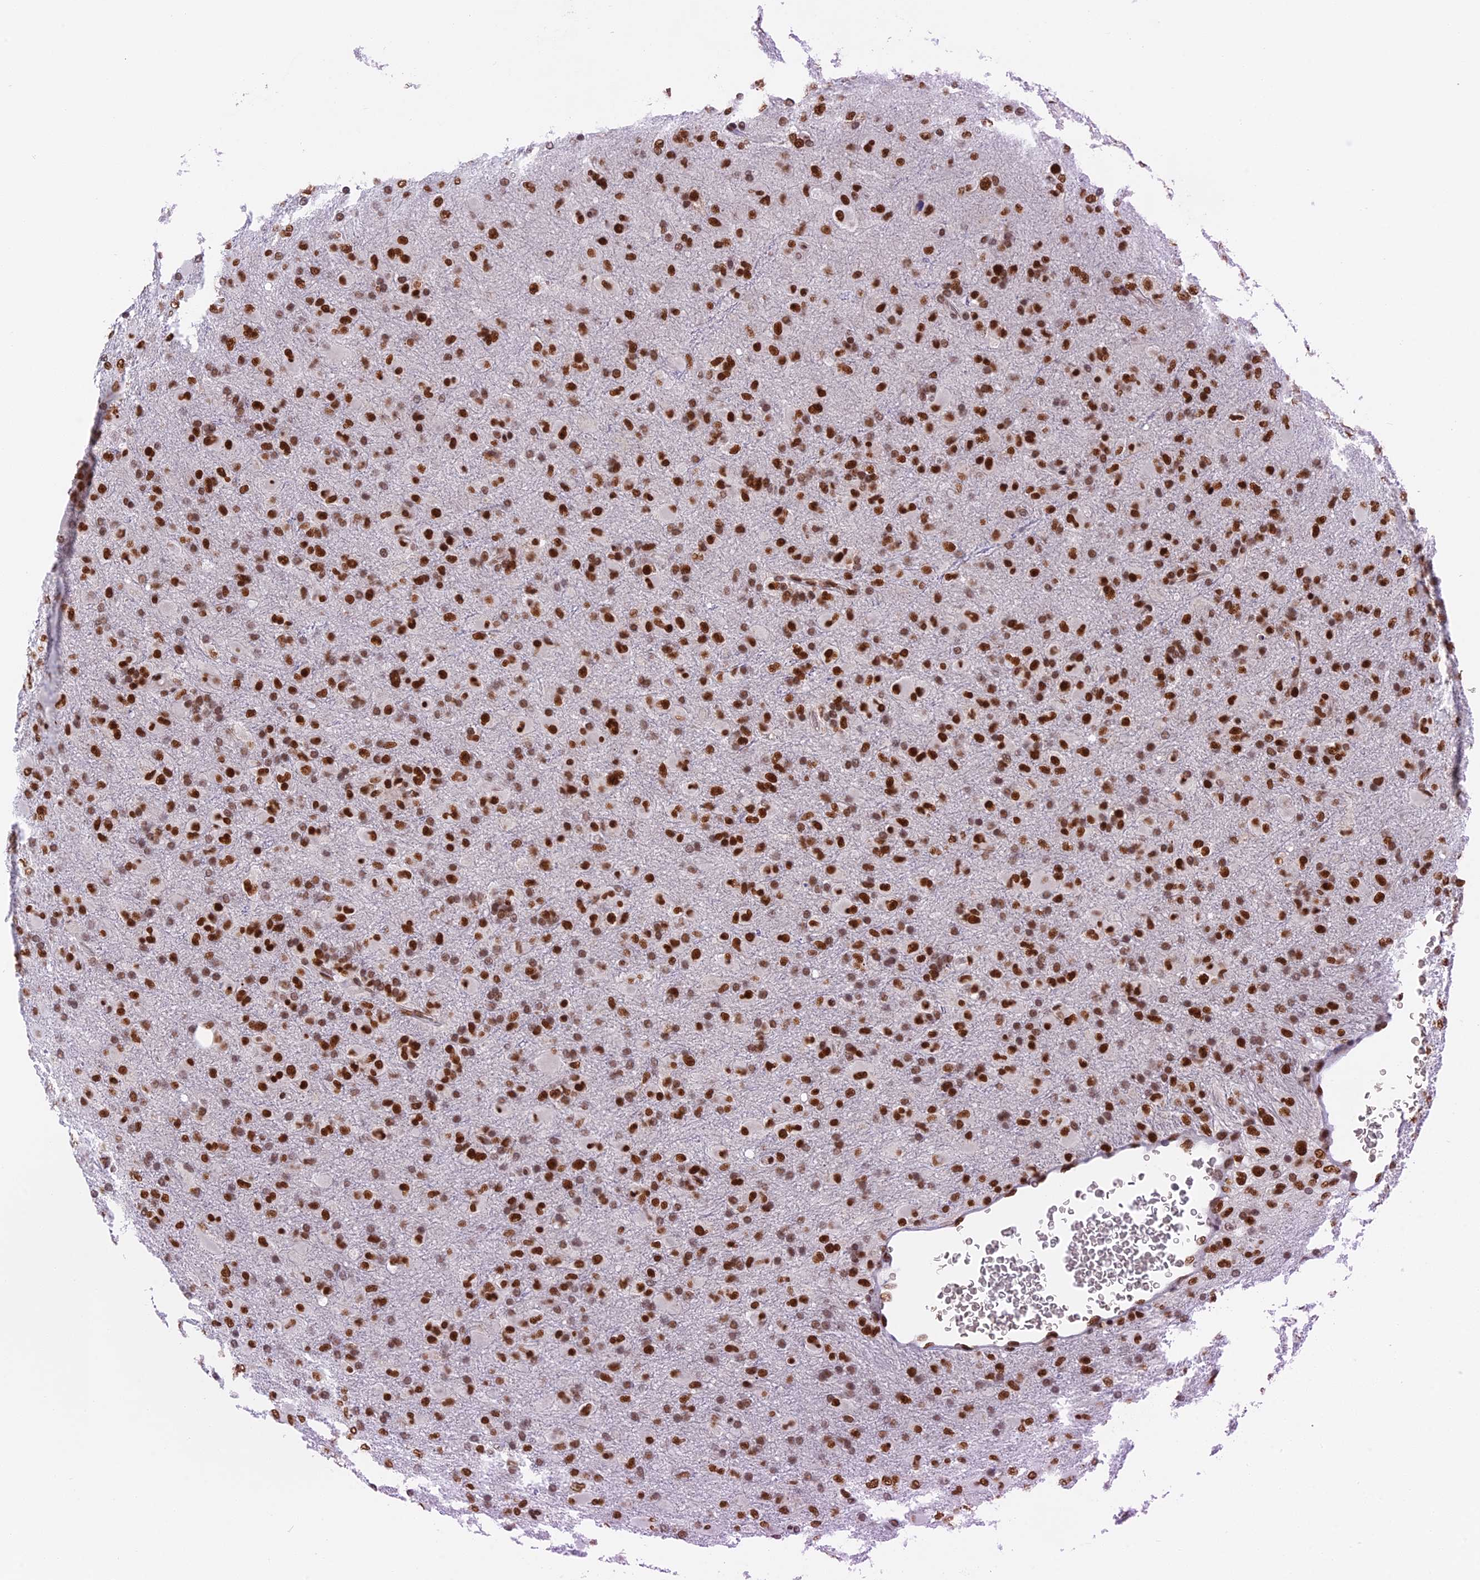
{"staining": {"intensity": "strong", "quantity": ">75%", "location": "nuclear"}, "tissue": "glioma", "cell_type": "Tumor cells", "image_type": "cancer", "snomed": [{"axis": "morphology", "description": "Glioma, malignant, Low grade"}, {"axis": "topography", "description": "Brain"}], "caption": "DAB (3,3'-diaminobenzidine) immunohistochemical staining of glioma shows strong nuclear protein staining in approximately >75% of tumor cells.", "gene": "EEF1AKMT3", "patient": {"sex": "male", "age": 65}}